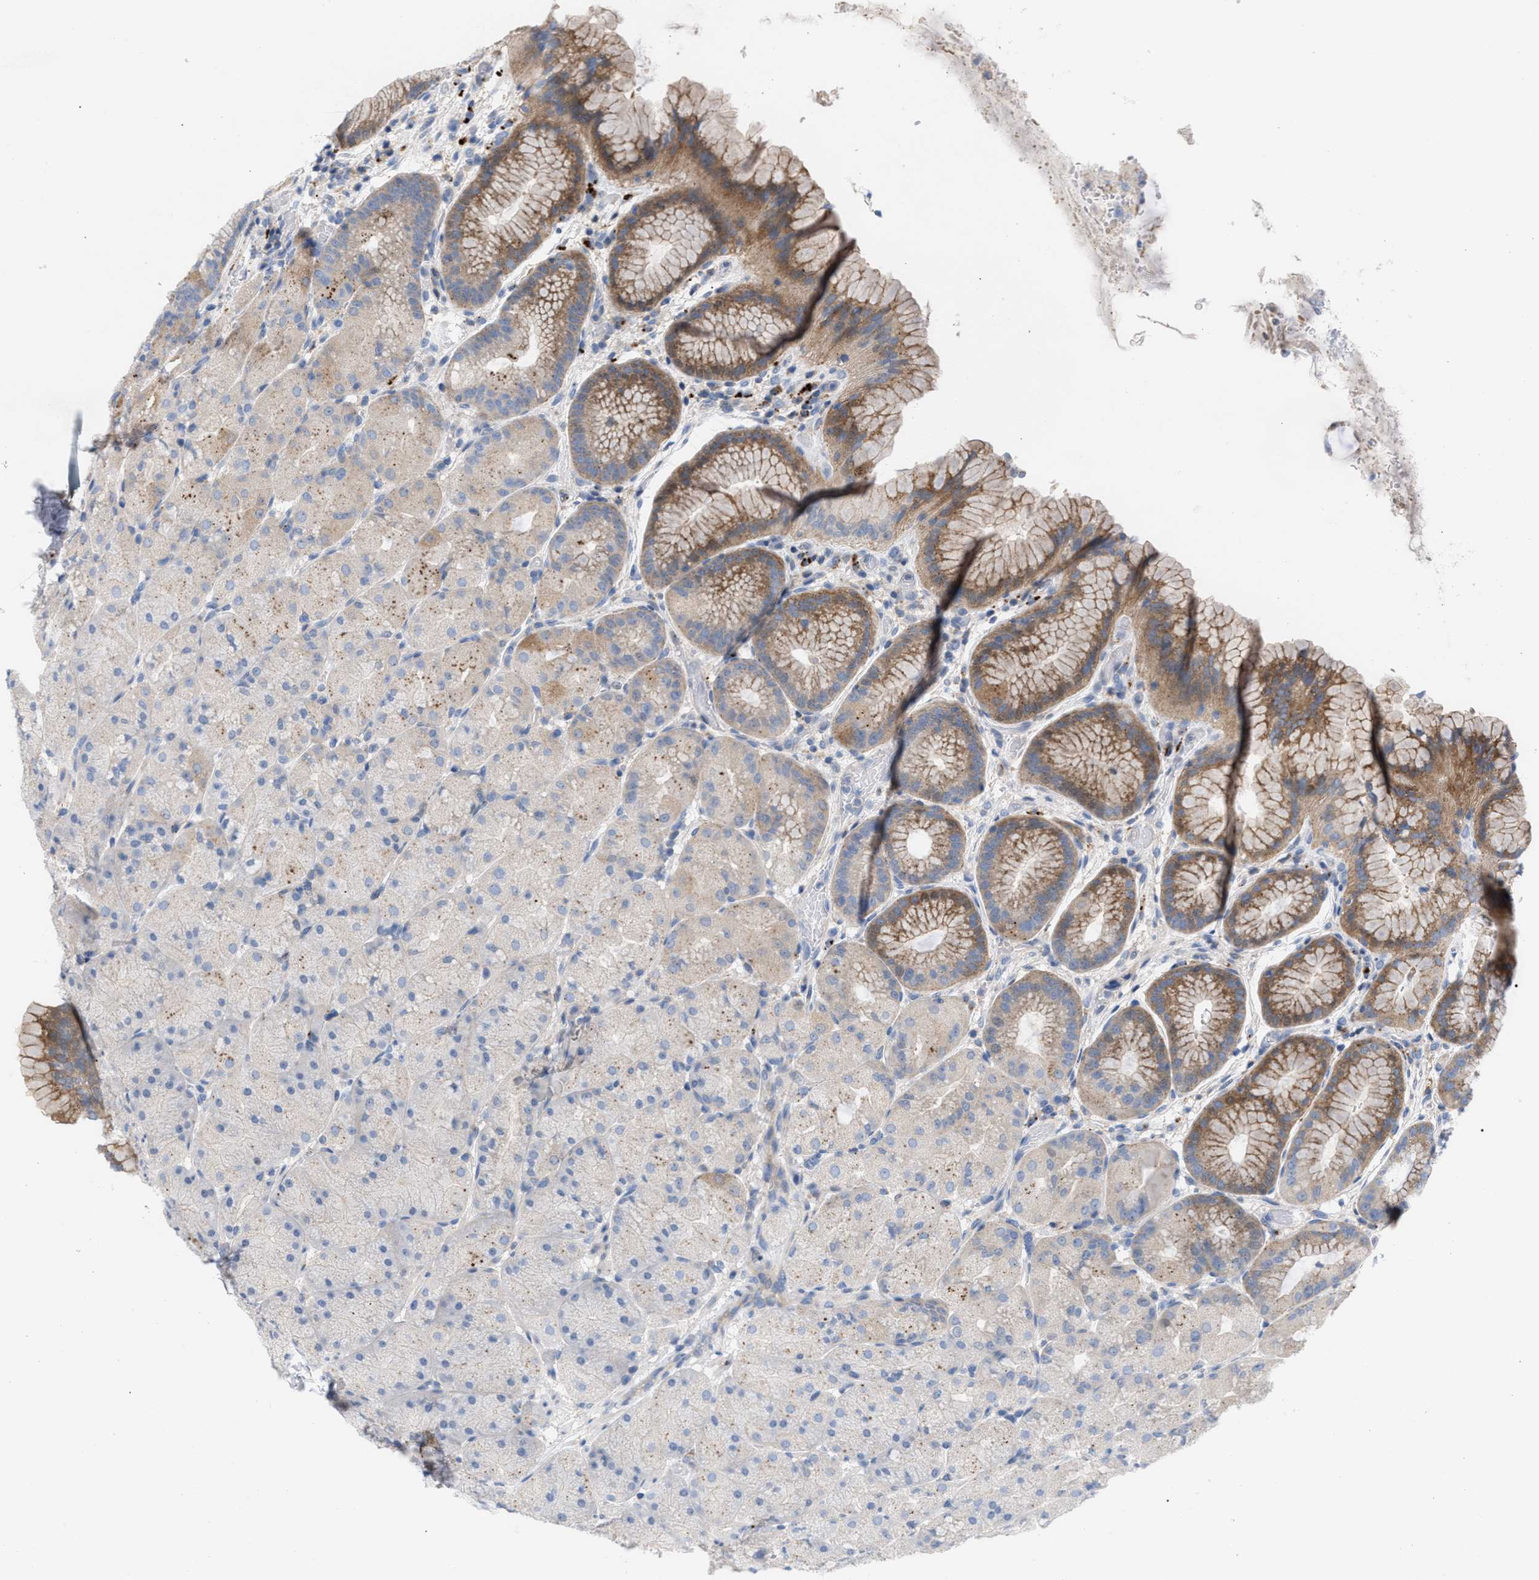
{"staining": {"intensity": "moderate", "quantity": "25%-75%", "location": "cytoplasmic/membranous"}, "tissue": "stomach", "cell_type": "Glandular cells", "image_type": "normal", "snomed": [{"axis": "morphology", "description": "Normal tissue, NOS"}, {"axis": "topography", "description": "Stomach, upper"}, {"axis": "topography", "description": "Stomach"}], "caption": "Protein staining demonstrates moderate cytoplasmic/membranous expression in about 25%-75% of glandular cells in unremarkable stomach.", "gene": "MBTD1", "patient": {"sex": "male", "age": 48}}